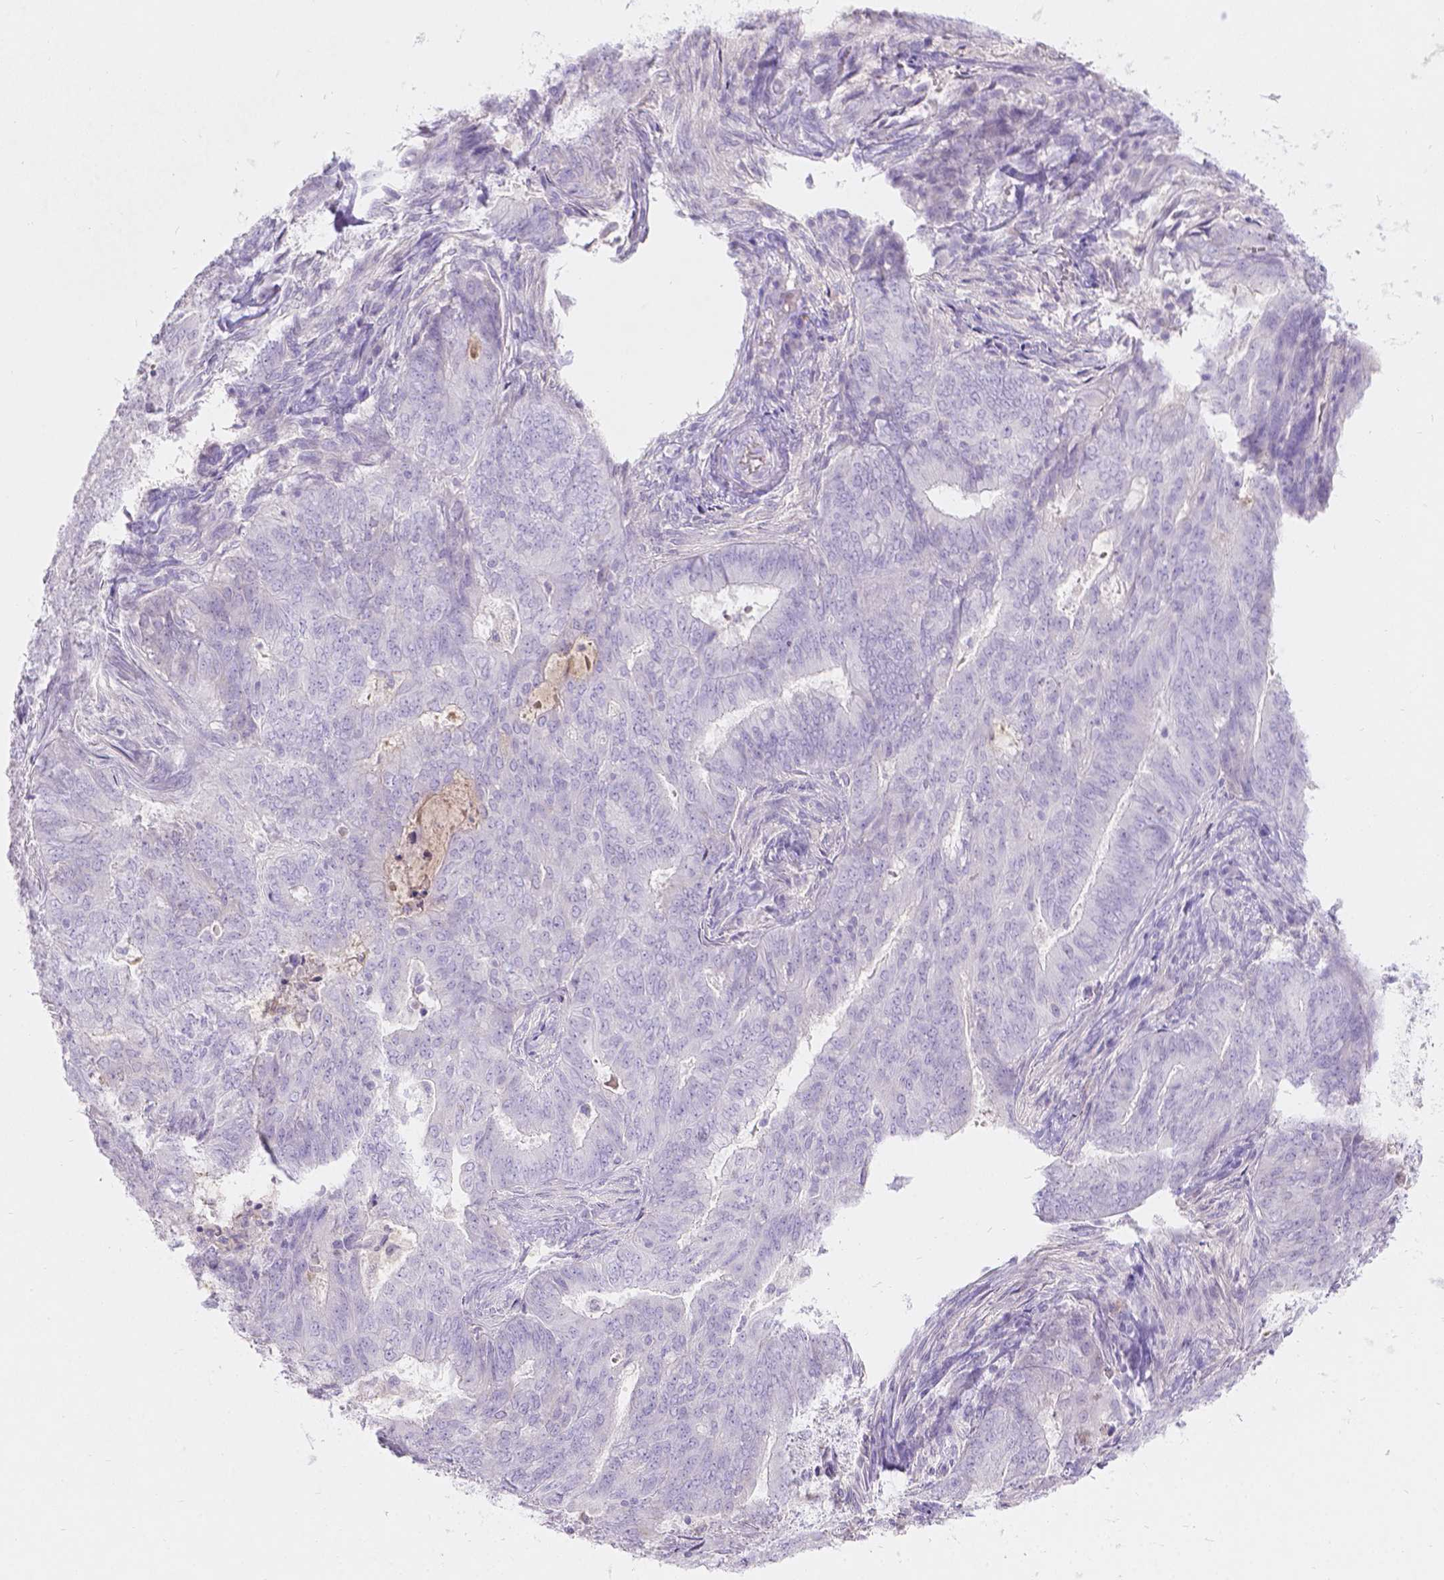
{"staining": {"intensity": "negative", "quantity": "none", "location": "none"}, "tissue": "endometrial cancer", "cell_type": "Tumor cells", "image_type": "cancer", "snomed": [{"axis": "morphology", "description": "Adenocarcinoma, NOS"}, {"axis": "topography", "description": "Endometrium"}], "caption": "The immunohistochemistry histopathology image has no significant positivity in tumor cells of endometrial cancer tissue.", "gene": "GAL3ST2", "patient": {"sex": "female", "age": 62}}